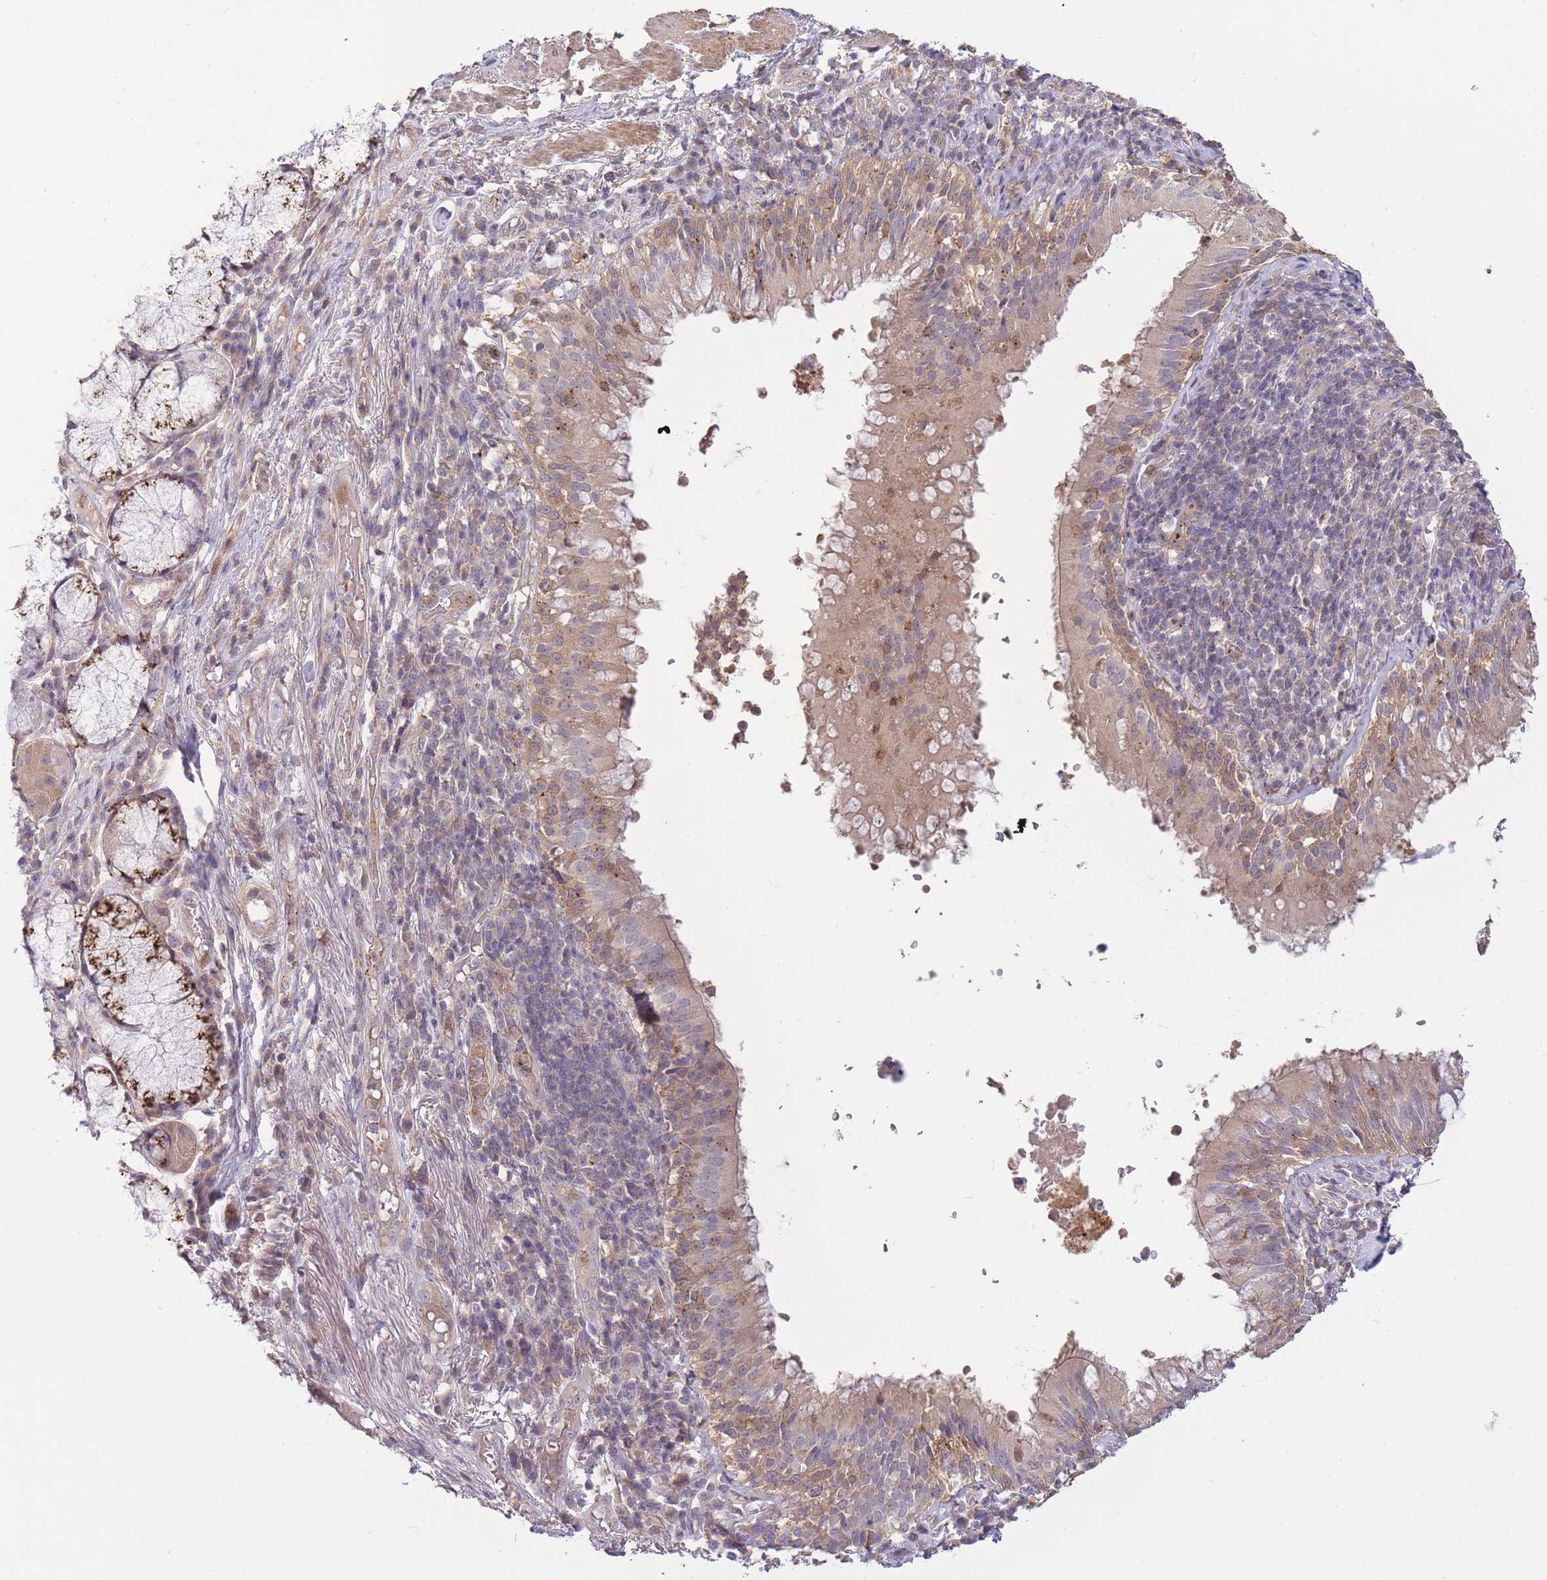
{"staining": {"intensity": "moderate", "quantity": "25%-75%", "location": "cytoplasmic/membranous,nuclear"}, "tissue": "adipose tissue", "cell_type": "Adipocytes", "image_type": "normal", "snomed": [{"axis": "morphology", "description": "Normal tissue, NOS"}, {"axis": "topography", "description": "Cartilage tissue"}, {"axis": "topography", "description": "Bronchus"}], "caption": "Human adipose tissue stained for a protein (brown) shows moderate cytoplasmic/membranous,nuclear positive positivity in approximately 25%-75% of adipocytes.", "gene": "ZNF304", "patient": {"sex": "male", "age": 56}}